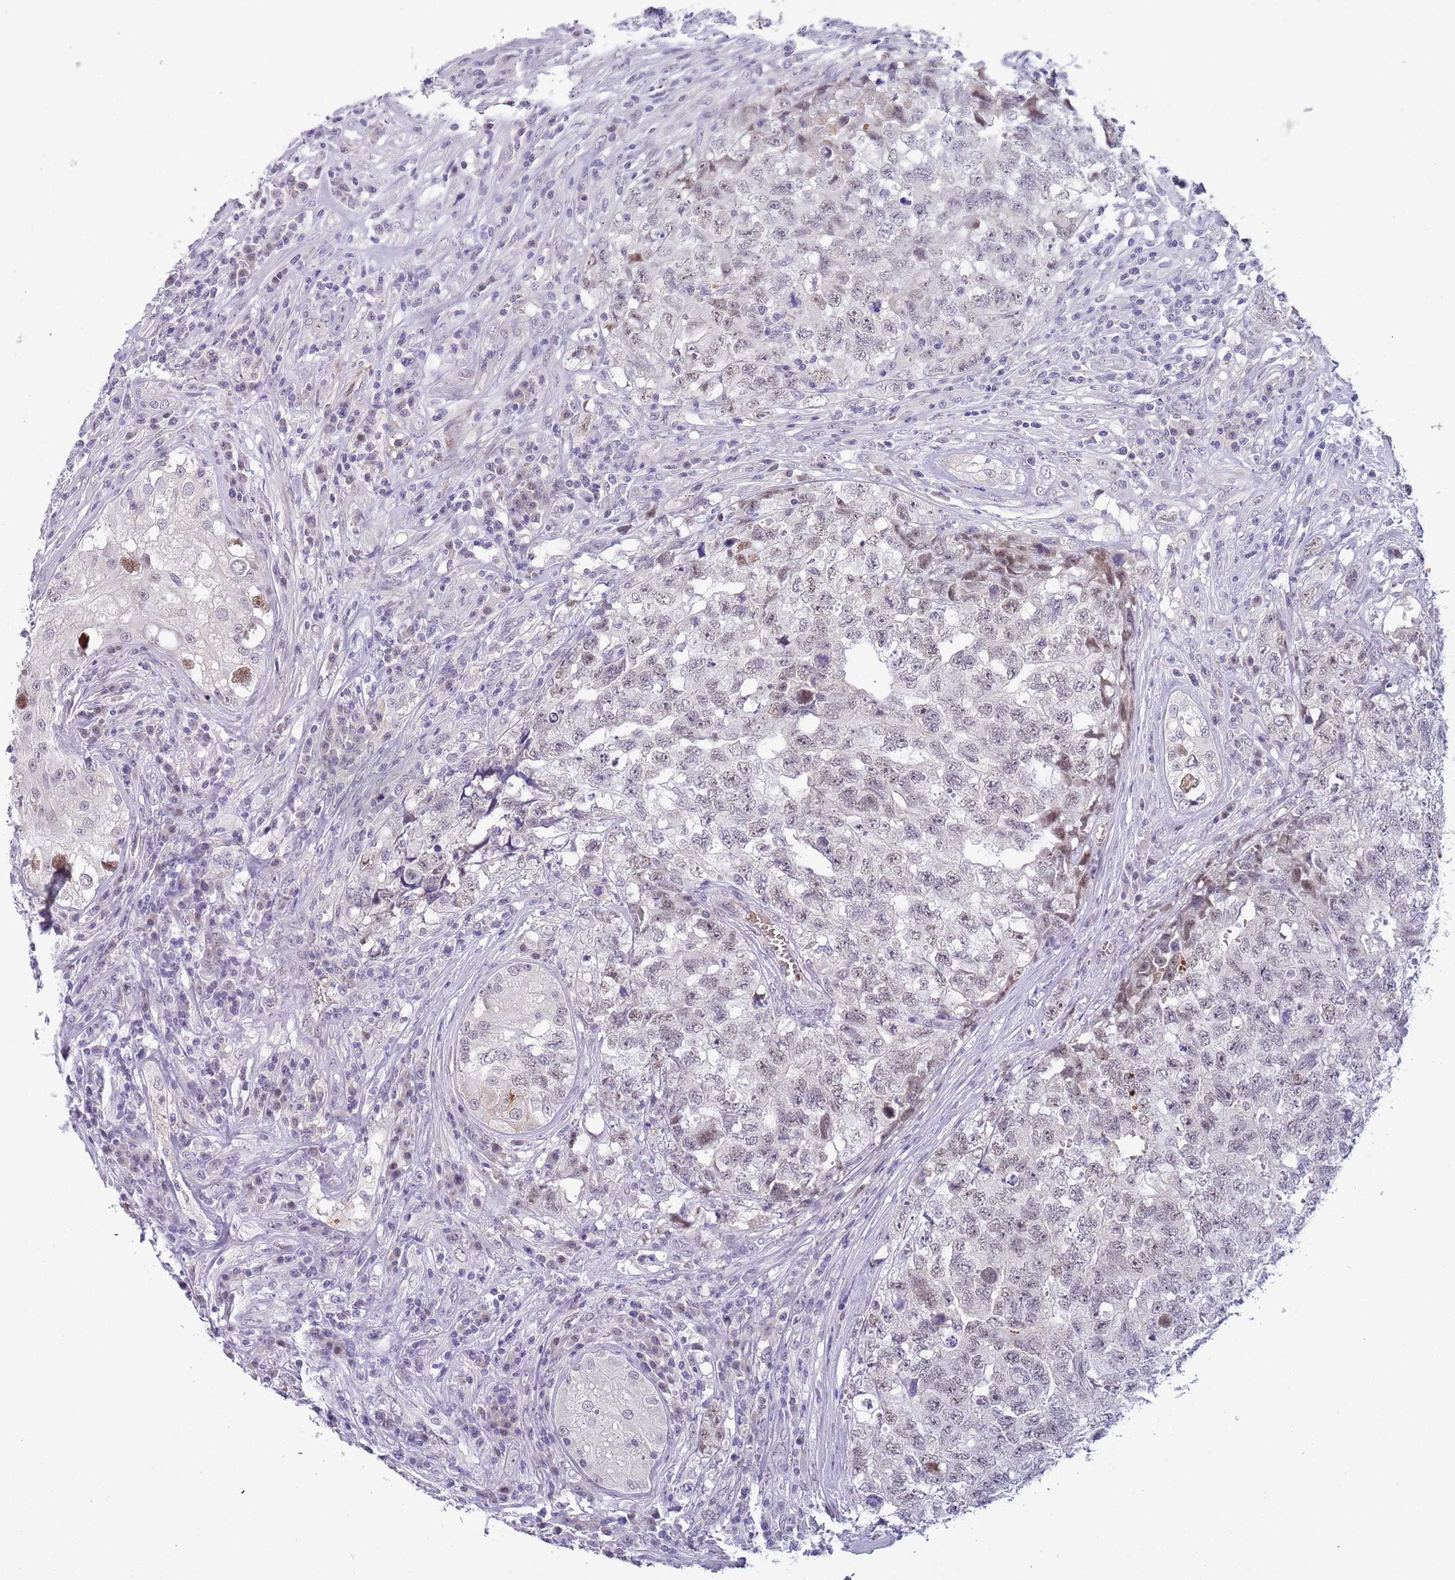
{"staining": {"intensity": "weak", "quantity": ">75%", "location": "nuclear"}, "tissue": "testis cancer", "cell_type": "Tumor cells", "image_type": "cancer", "snomed": [{"axis": "morphology", "description": "Carcinoma, Embryonal, NOS"}, {"axis": "topography", "description": "Testis"}], "caption": "About >75% of tumor cells in embryonal carcinoma (testis) reveal weak nuclear protein positivity as visualized by brown immunohistochemical staining.", "gene": "LYPD6B", "patient": {"sex": "male", "age": 31}}